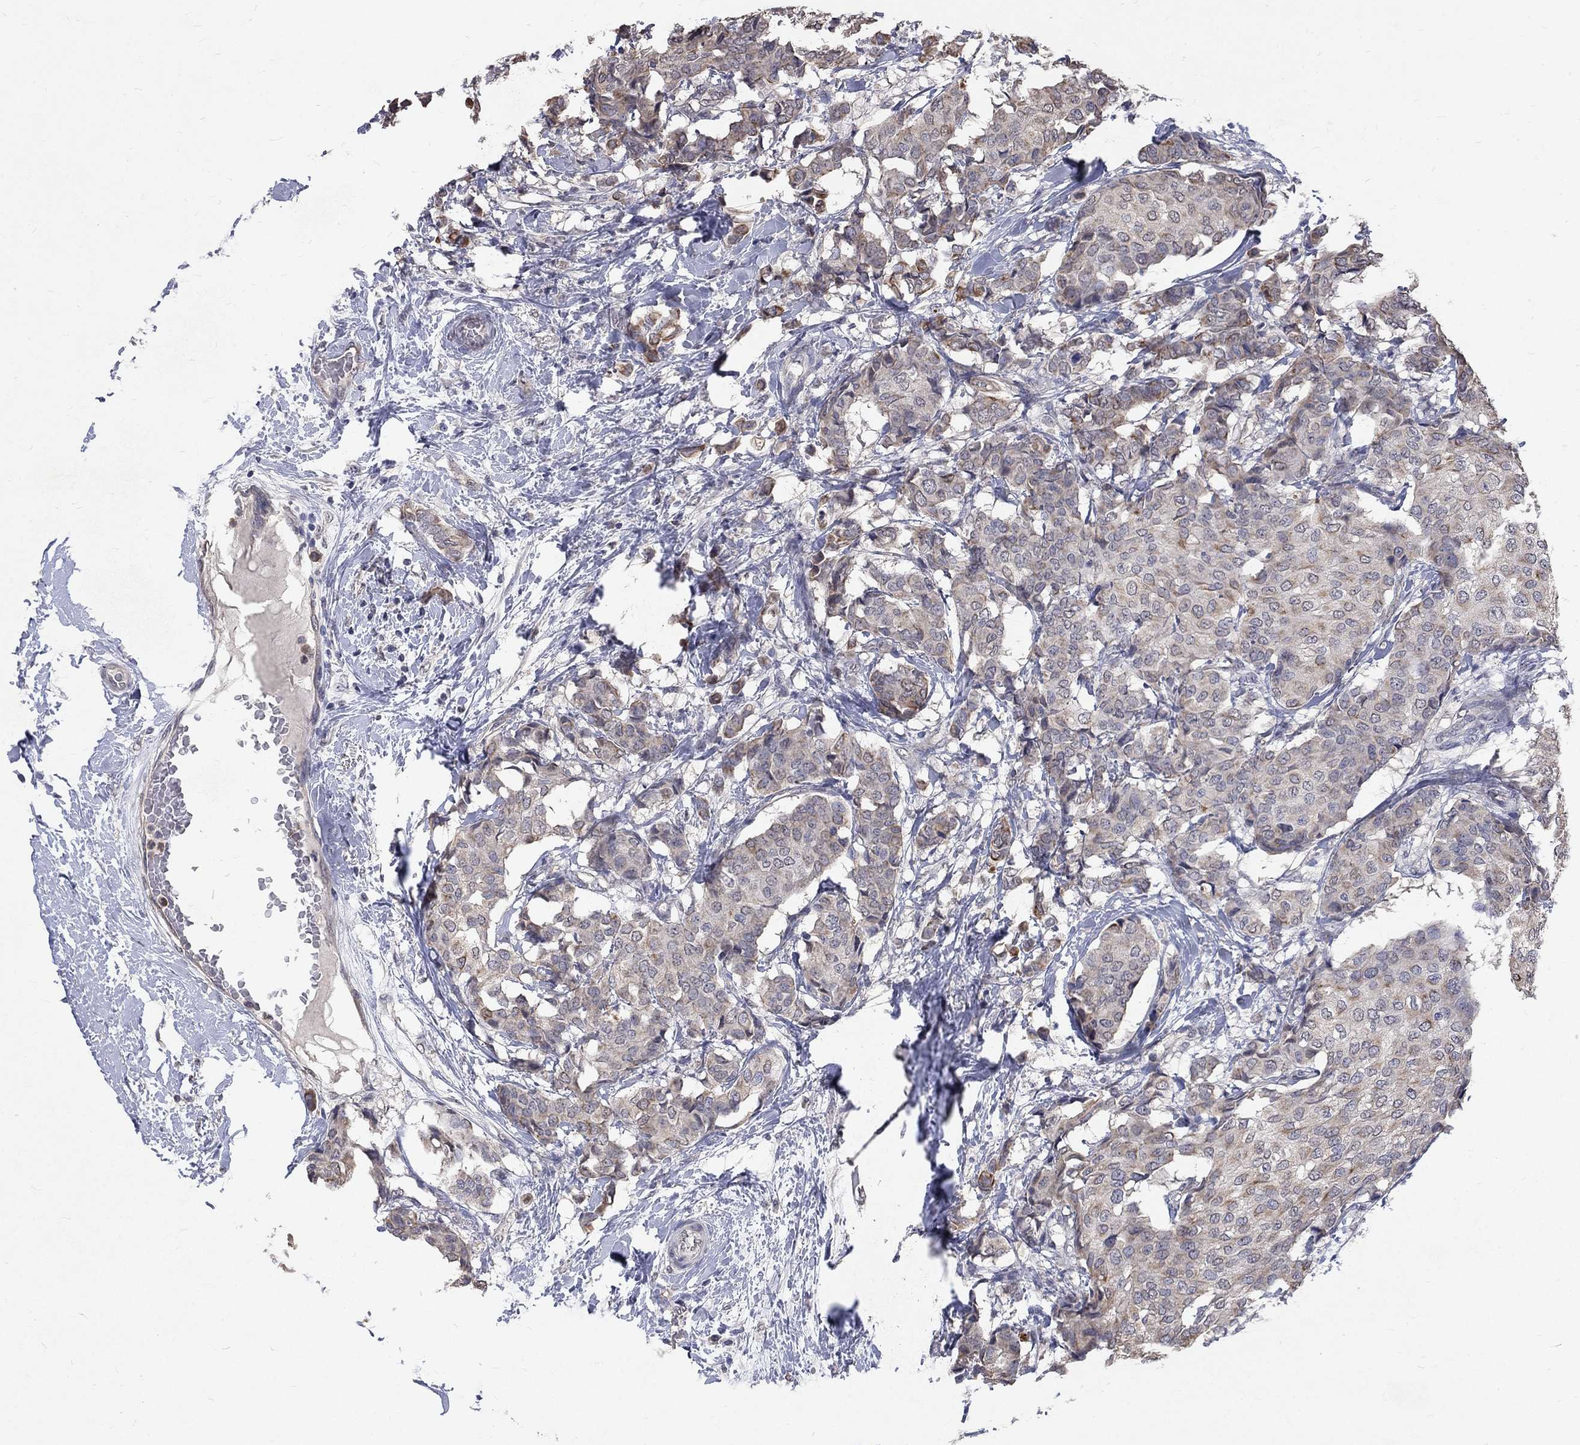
{"staining": {"intensity": "weak", "quantity": ">75%", "location": "cytoplasmic/membranous"}, "tissue": "breast cancer", "cell_type": "Tumor cells", "image_type": "cancer", "snomed": [{"axis": "morphology", "description": "Duct carcinoma"}, {"axis": "topography", "description": "Breast"}], "caption": "IHC staining of invasive ductal carcinoma (breast), which shows low levels of weak cytoplasmic/membranous positivity in approximately >75% of tumor cells indicating weak cytoplasmic/membranous protein positivity. The staining was performed using DAB (brown) for protein detection and nuclei were counterstained in hematoxylin (blue).", "gene": "CHST5", "patient": {"sex": "female", "age": 75}}